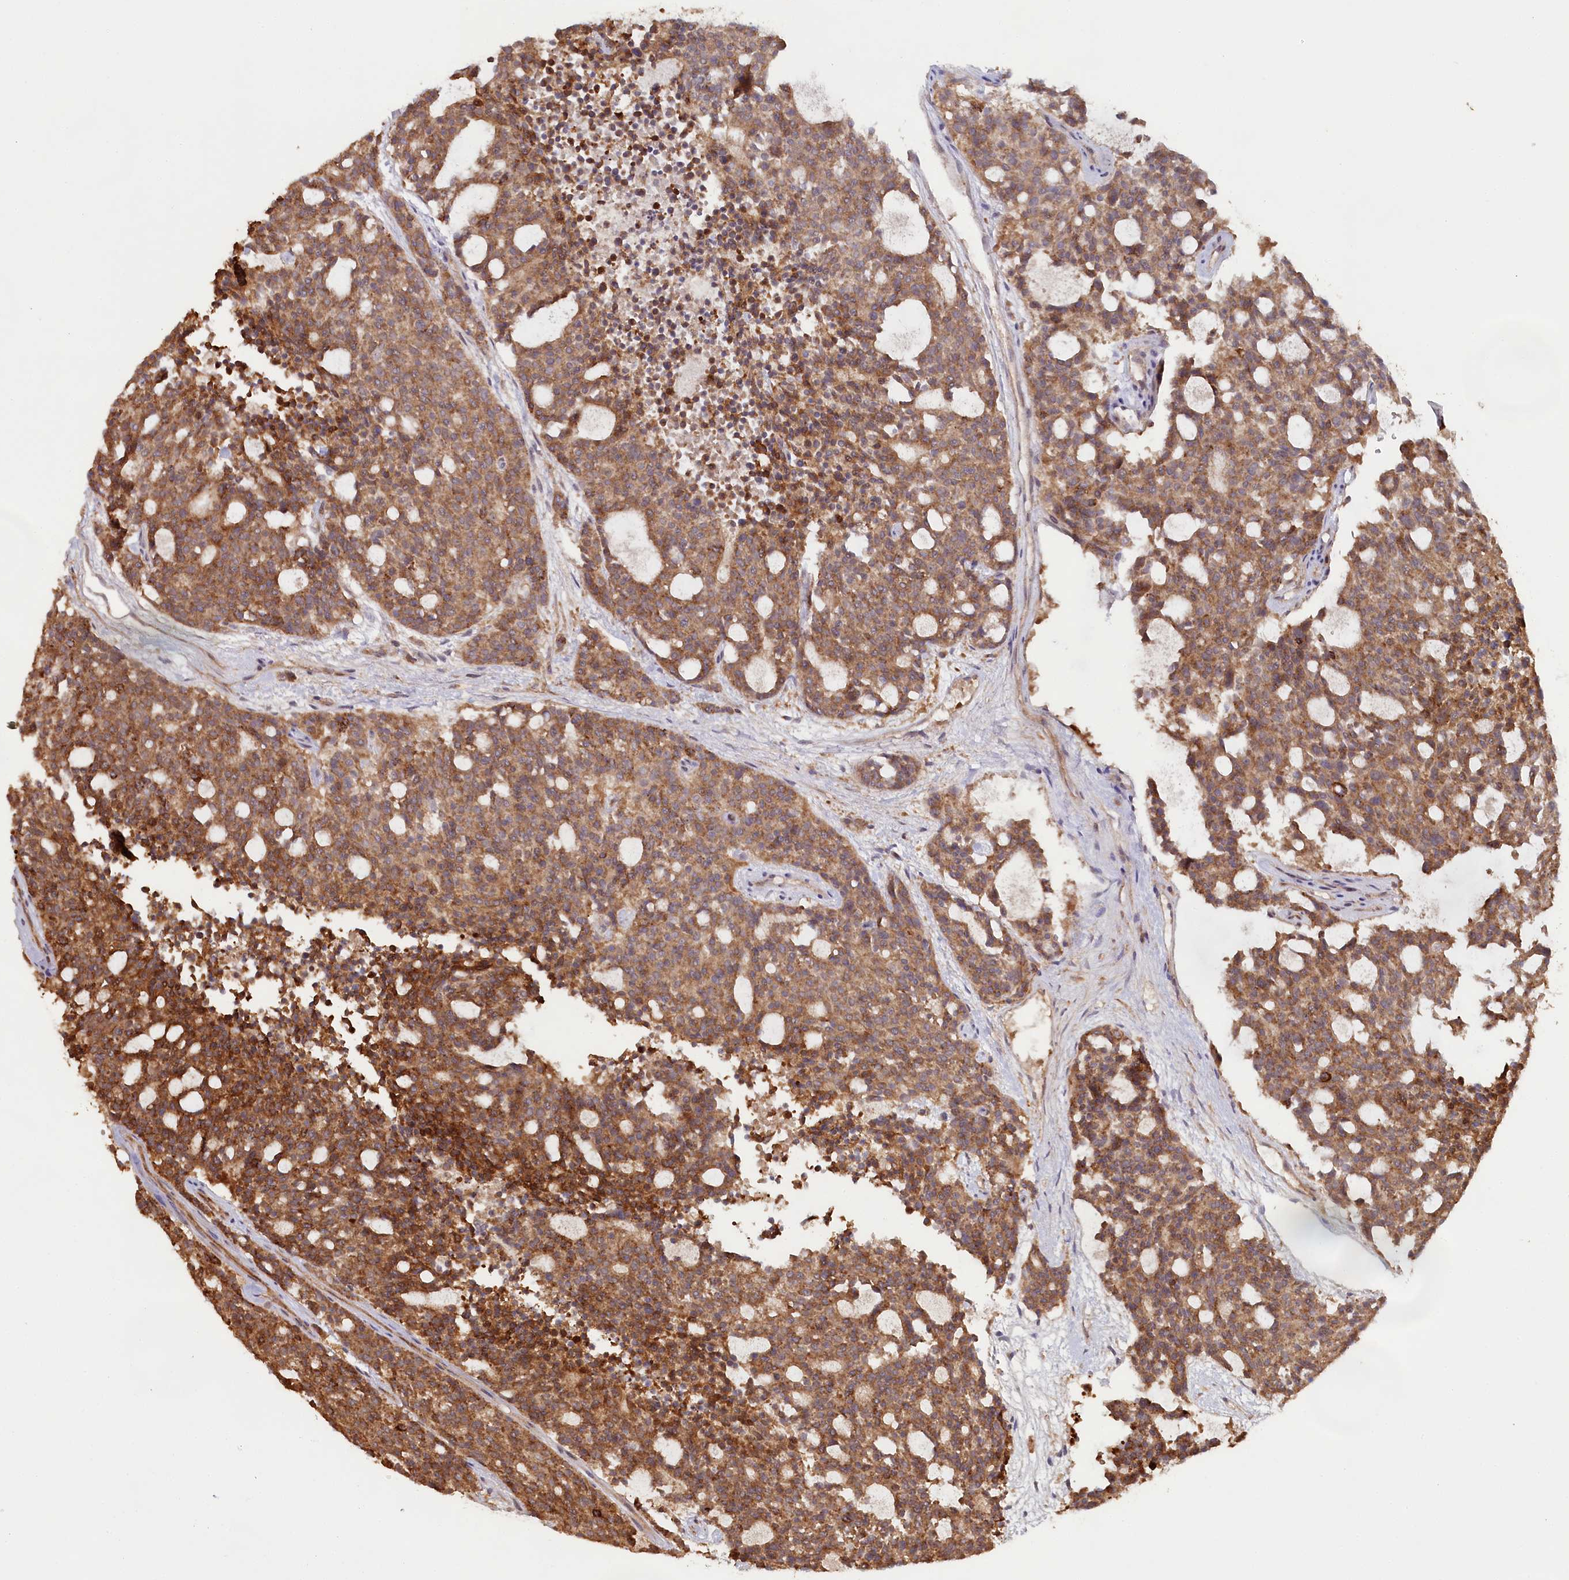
{"staining": {"intensity": "moderate", "quantity": ">75%", "location": "cytoplasmic/membranous"}, "tissue": "carcinoid", "cell_type": "Tumor cells", "image_type": "cancer", "snomed": [{"axis": "morphology", "description": "Carcinoid, malignant, NOS"}, {"axis": "topography", "description": "Pancreas"}], "caption": "High-power microscopy captured an IHC photomicrograph of carcinoid (malignant), revealing moderate cytoplasmic/membranous expression in about >75% of tumor cells.", "gene": "HAL", "patient": {"sex": "female", "age": 54}}